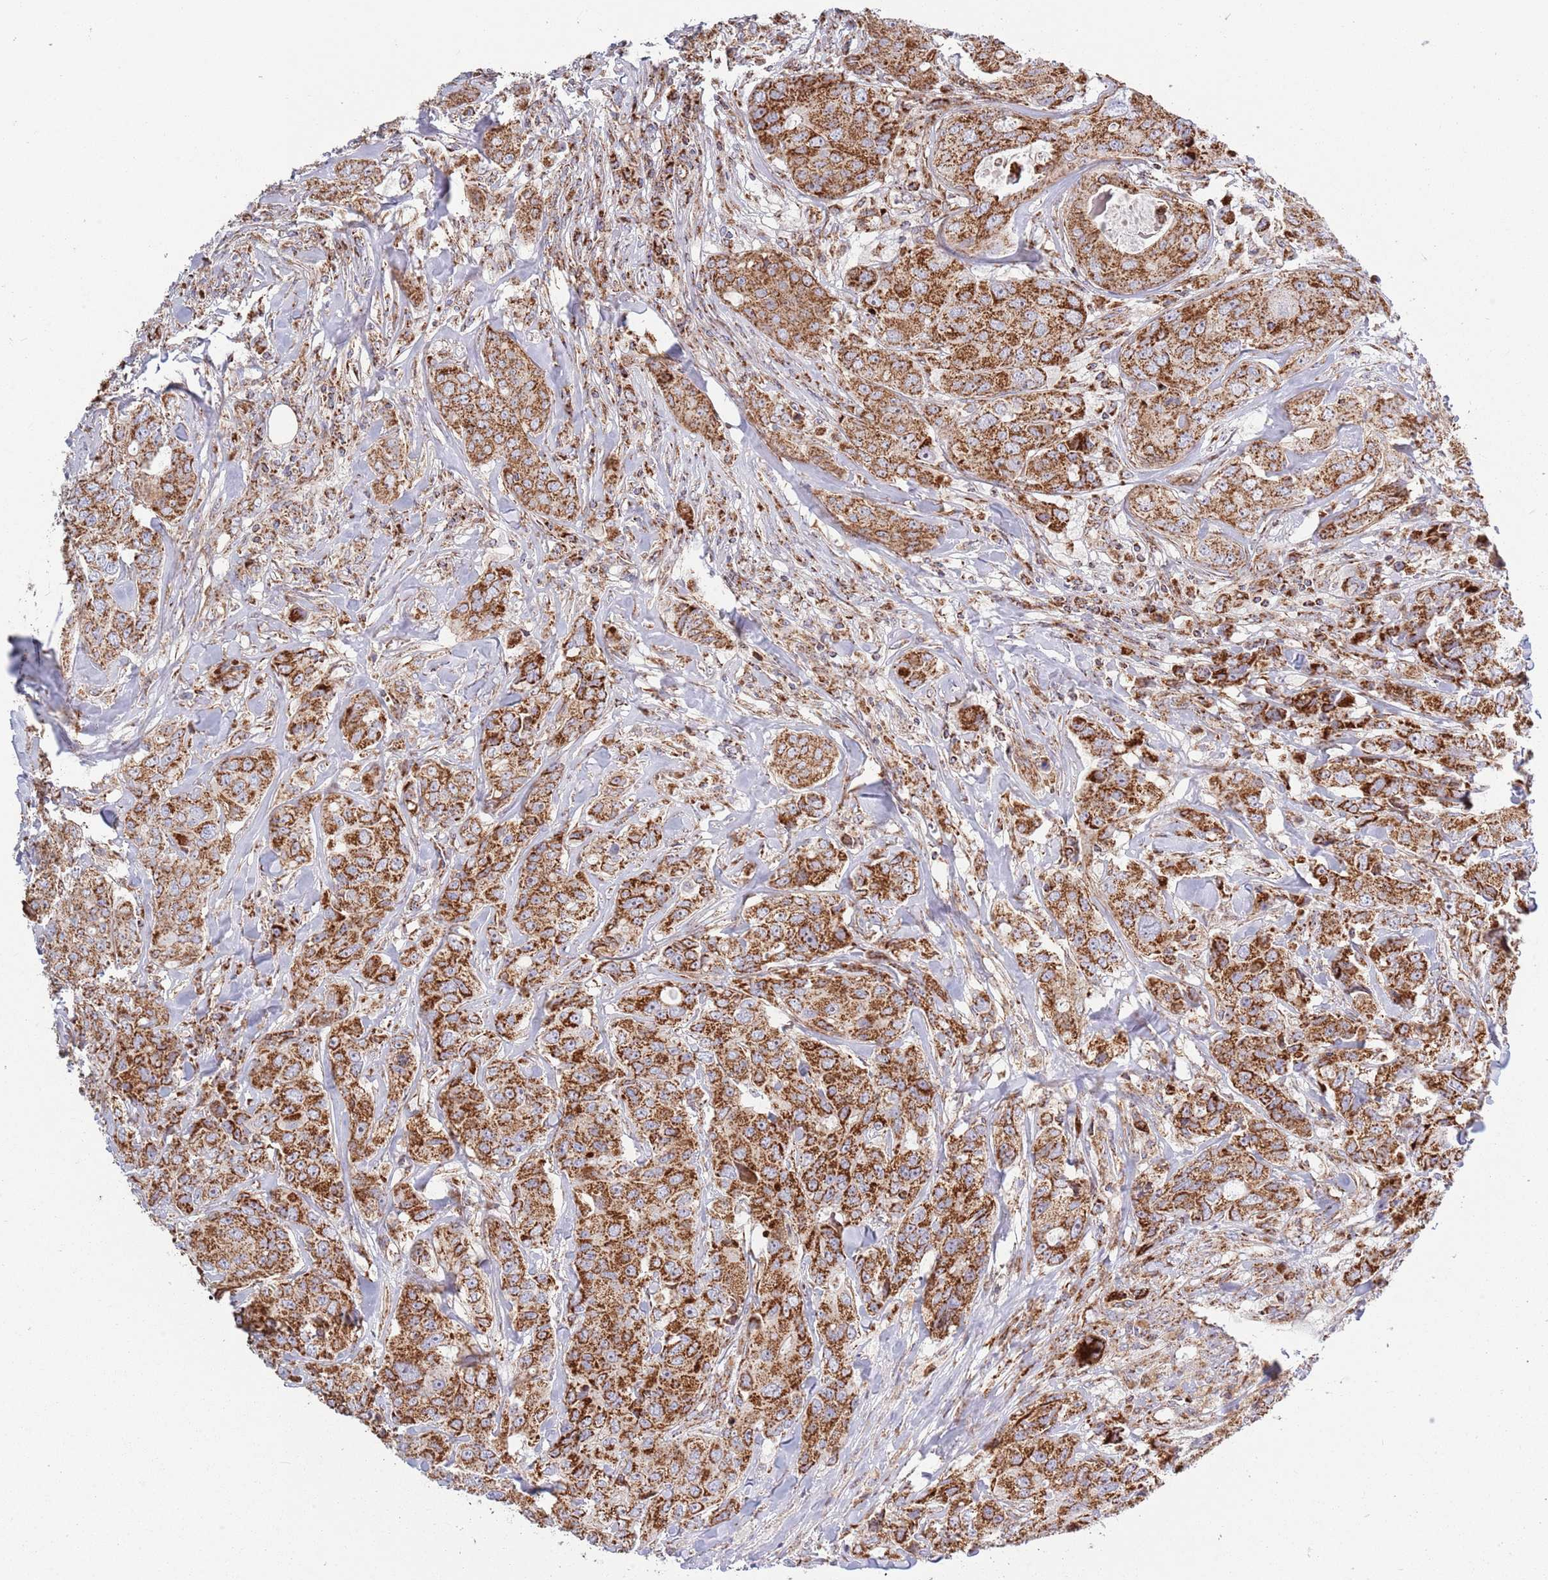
{"staining": {"intensity": "strong", "quantity": ">75%", "location": "cytoplasmic/membranous"}, "tissue": "breast cancer", "cell_type": "Tumor cells", "image_type": "cancer", "snomed": [{"axis": "morphology", "description": "Duct carcinoma"}, {"axis": "topography", "description": "Breast"}], "caption": "About >75% of tumor cells in human breast infiltrating ductal carcinoma exhibit strong cytoplasmic/membranous protein expression as visualized by brown immunohistochemical staining.", "gene": "ATP5PD", "patient": {"sex": "female", "age": 43}}